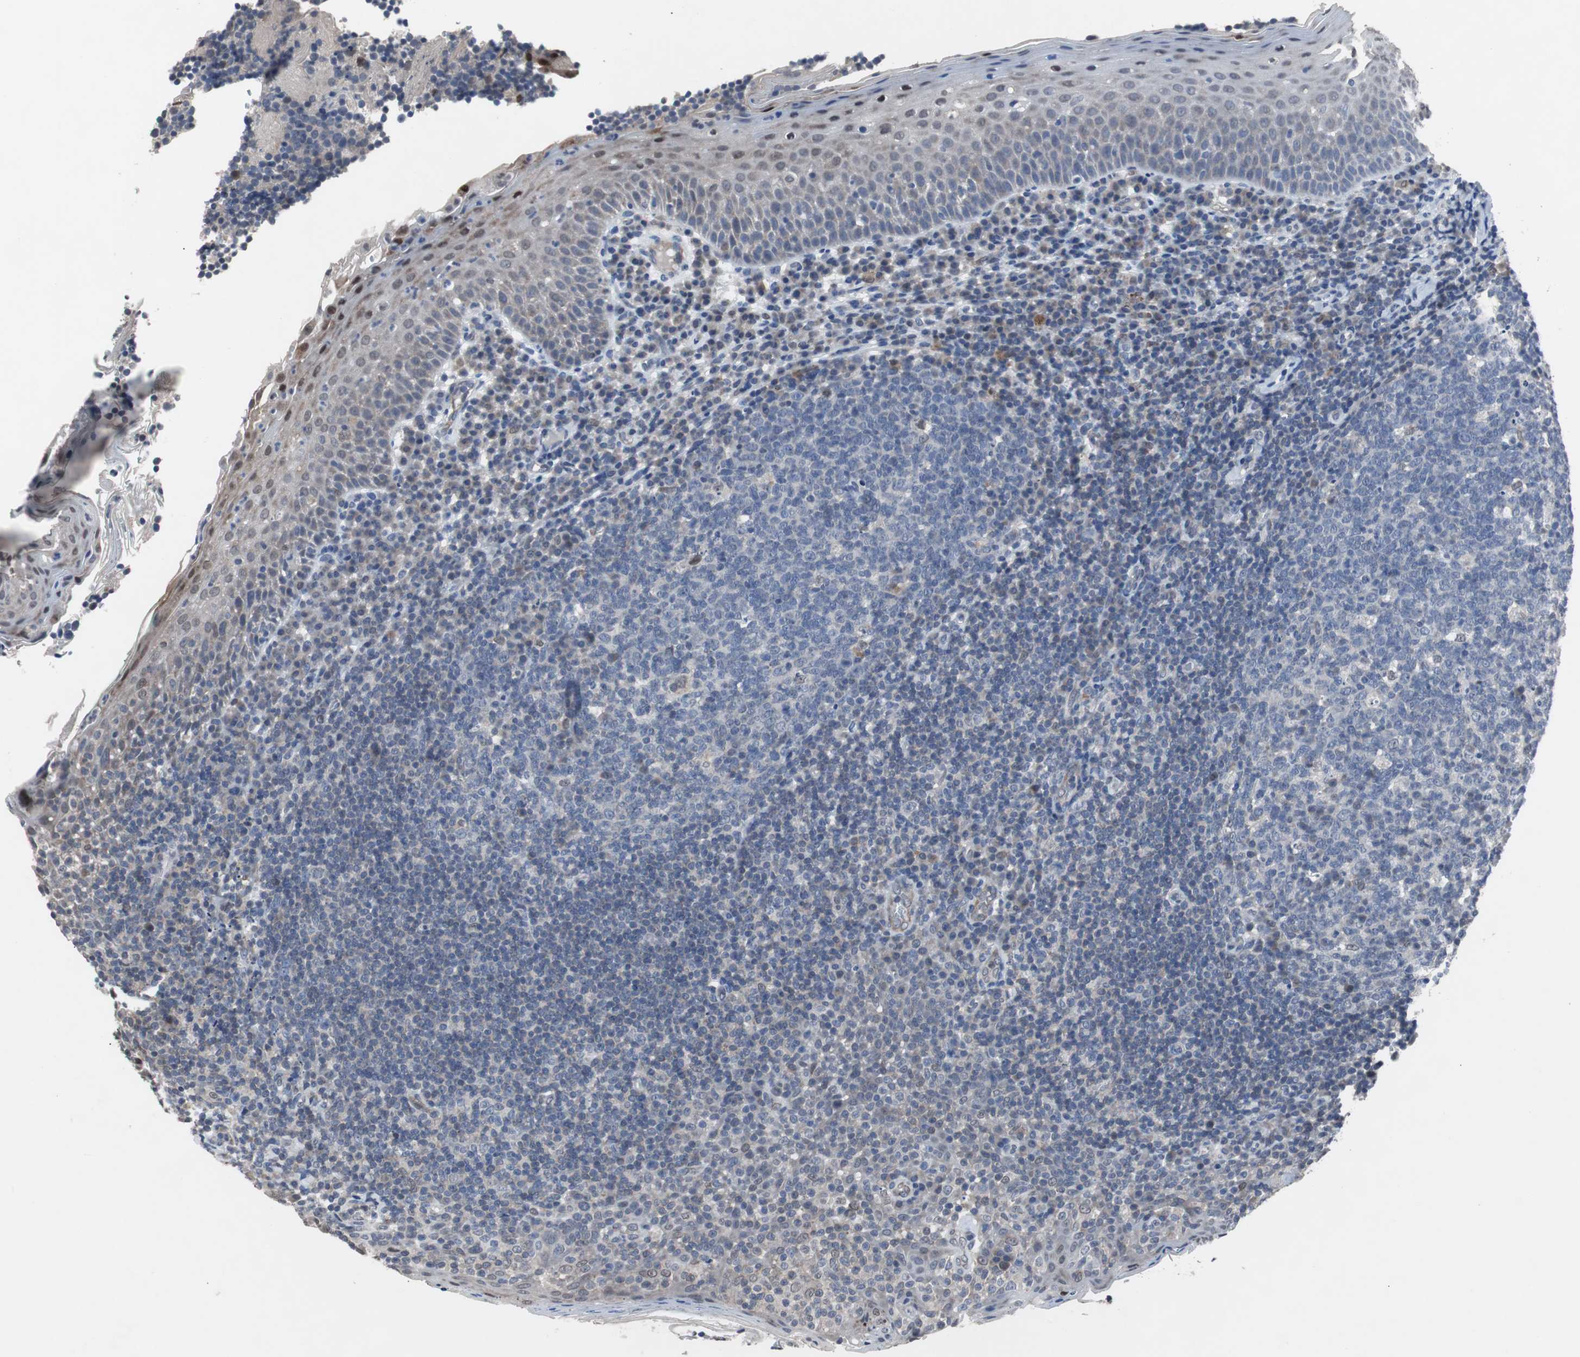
{"staining": {"intensity": "negative", "quantity": "none", "location": "none"}, "tissue": "tonsil", "cell_type": "Germinal center cells", "image_type": "normal", "snomed": [{"axis": "morphology", "description": "Normal tissue, NOS"}, {"axis": "topography", "description": "Tonsil"}], "caption": "High power microscopy micrograph of an immunohistochemistry (IHC) photomicrograph of unremarkable tonsil, revealing no significant positivity in germinal center cells. (Brightfield microscopy of DAB immunohistochemistry at high magnification).", "gene": "RBM47", "patient": {"sex": "male", "age": 17}}